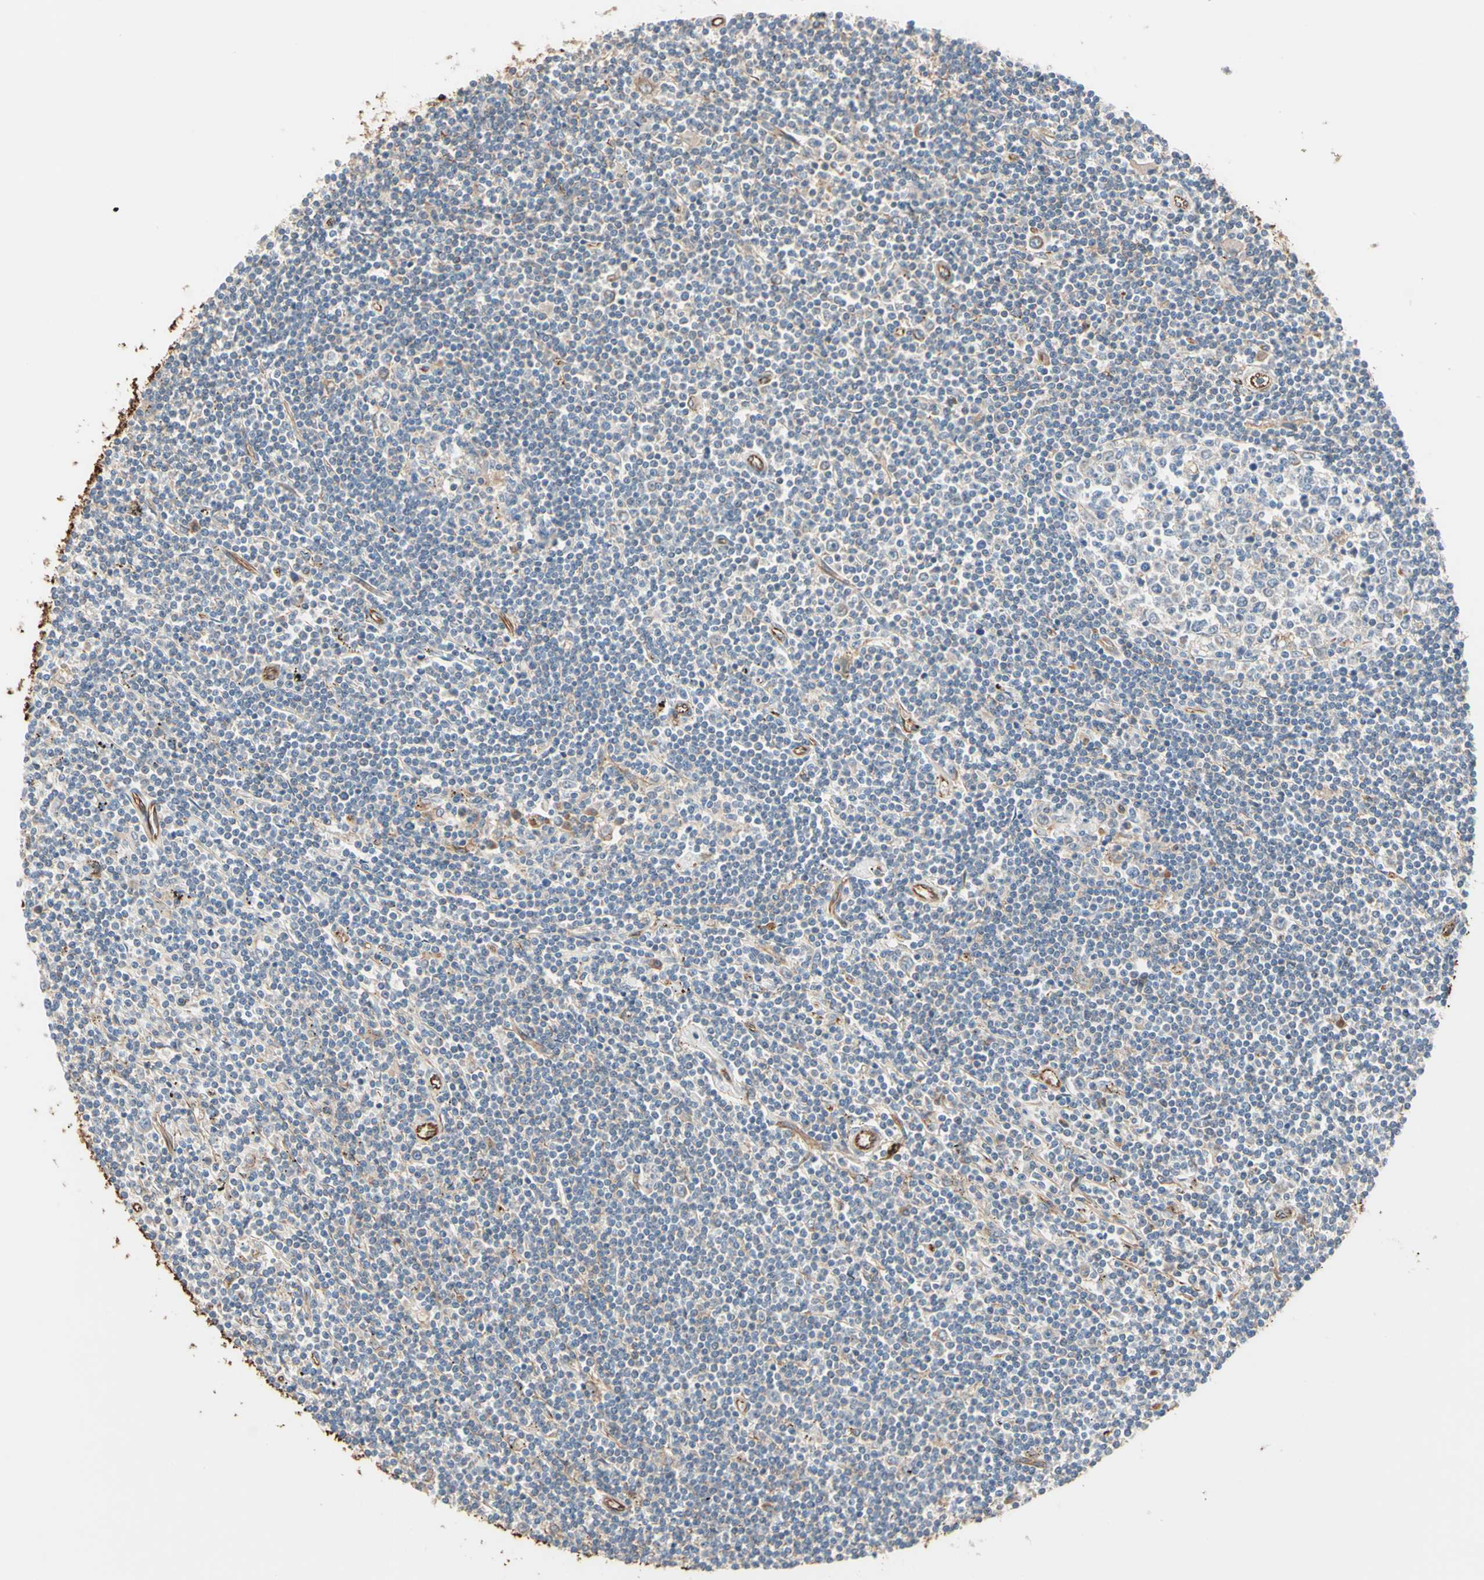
{"staining": {"intensity": "negative", "quantity": "none", "location": "none"}, "tissue": "lymphoma", "cell_type": "Tumor cells", "image_type": "cancer", "snomed": [{"axis": "morphology", "description": "Malignant lymphoma, non-Hodgkin's type, Low grade"}, {"axis": "topography", "description": "Spleen"}], "caption": "IHC of low-grade malignant lymphoma, non-Hodgkin's type exhibits no positivity in tumor cells.", "gene": "TRAF2", "patient": {"sex": "male", "age": 76}}